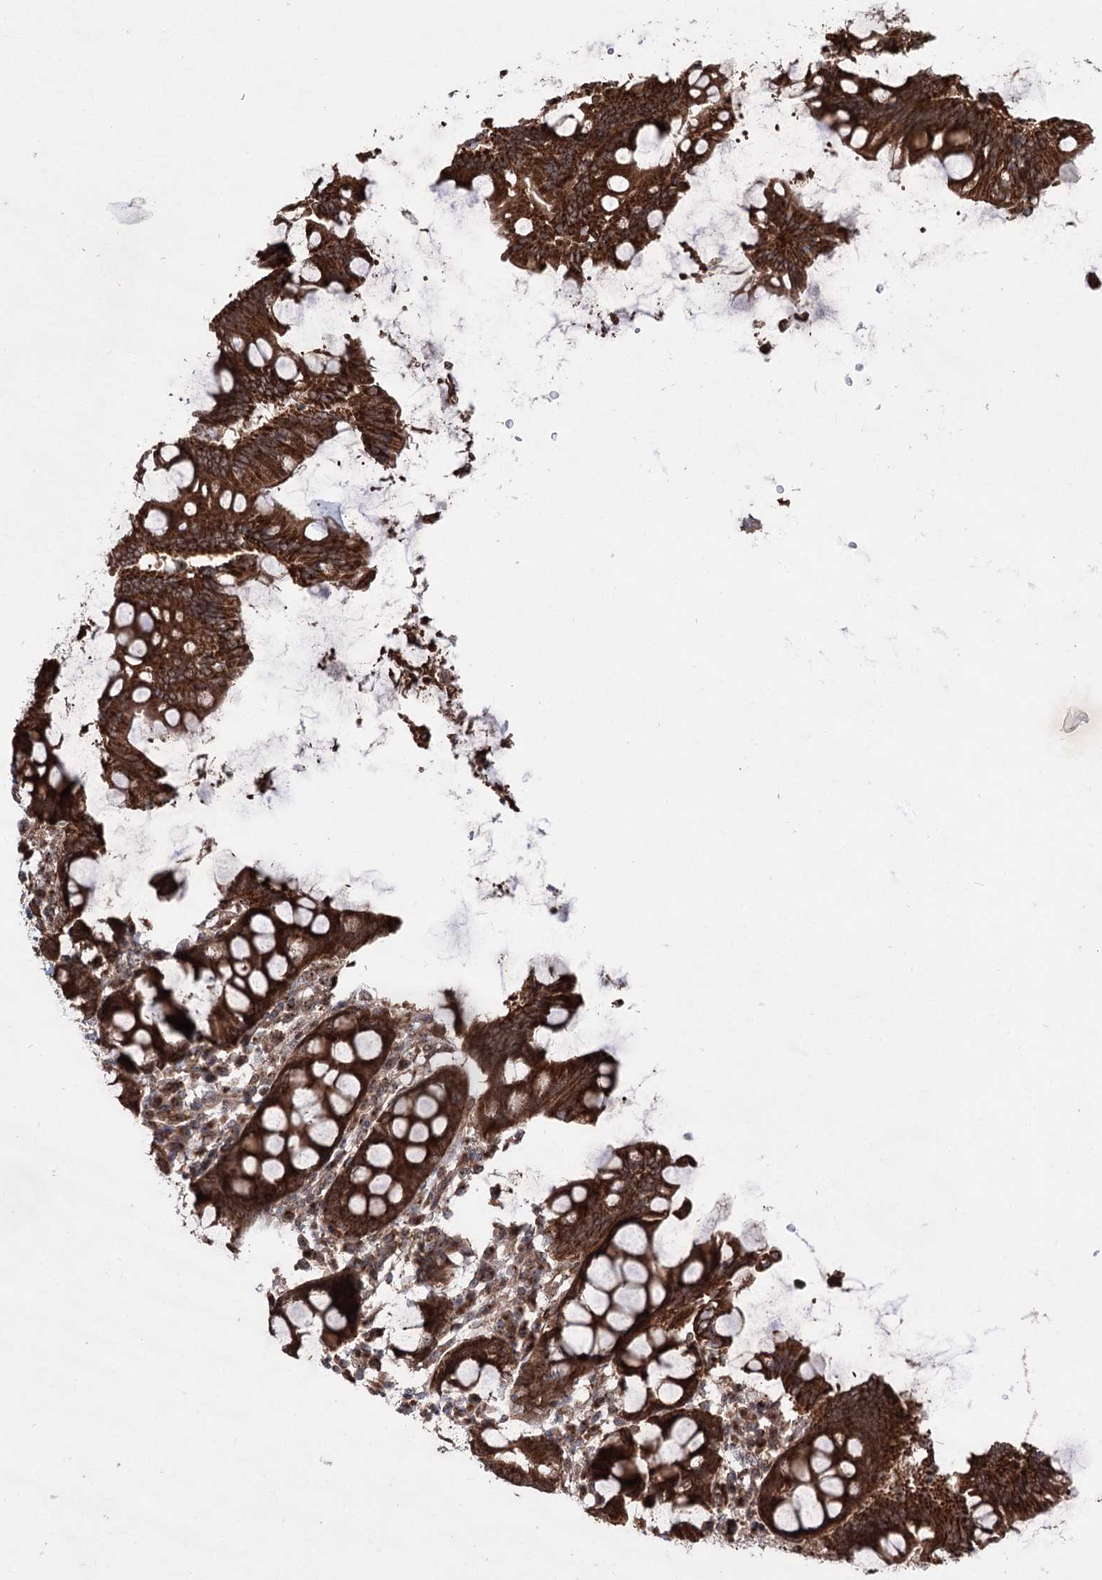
{"staining": {"intensity": "moderate", "quantity": ">75%", "location": "cytoplasmic/membranous"}, "tissue": "colon", "cell_type": "Endothelial cells", "image_type": "normal", "snomed": [{"axis": "morphology", "description": "Normal tissue, NOS"}, {"axis": "topography", "description": "Colon"}], "caption": "Moderate cytoplasmic/membranous staining for a protein is present in about >75% of endothelial cells of normal colon using IHC.", "gene": "SERINC5", "patient": {"sex": "female", "age": 79}}